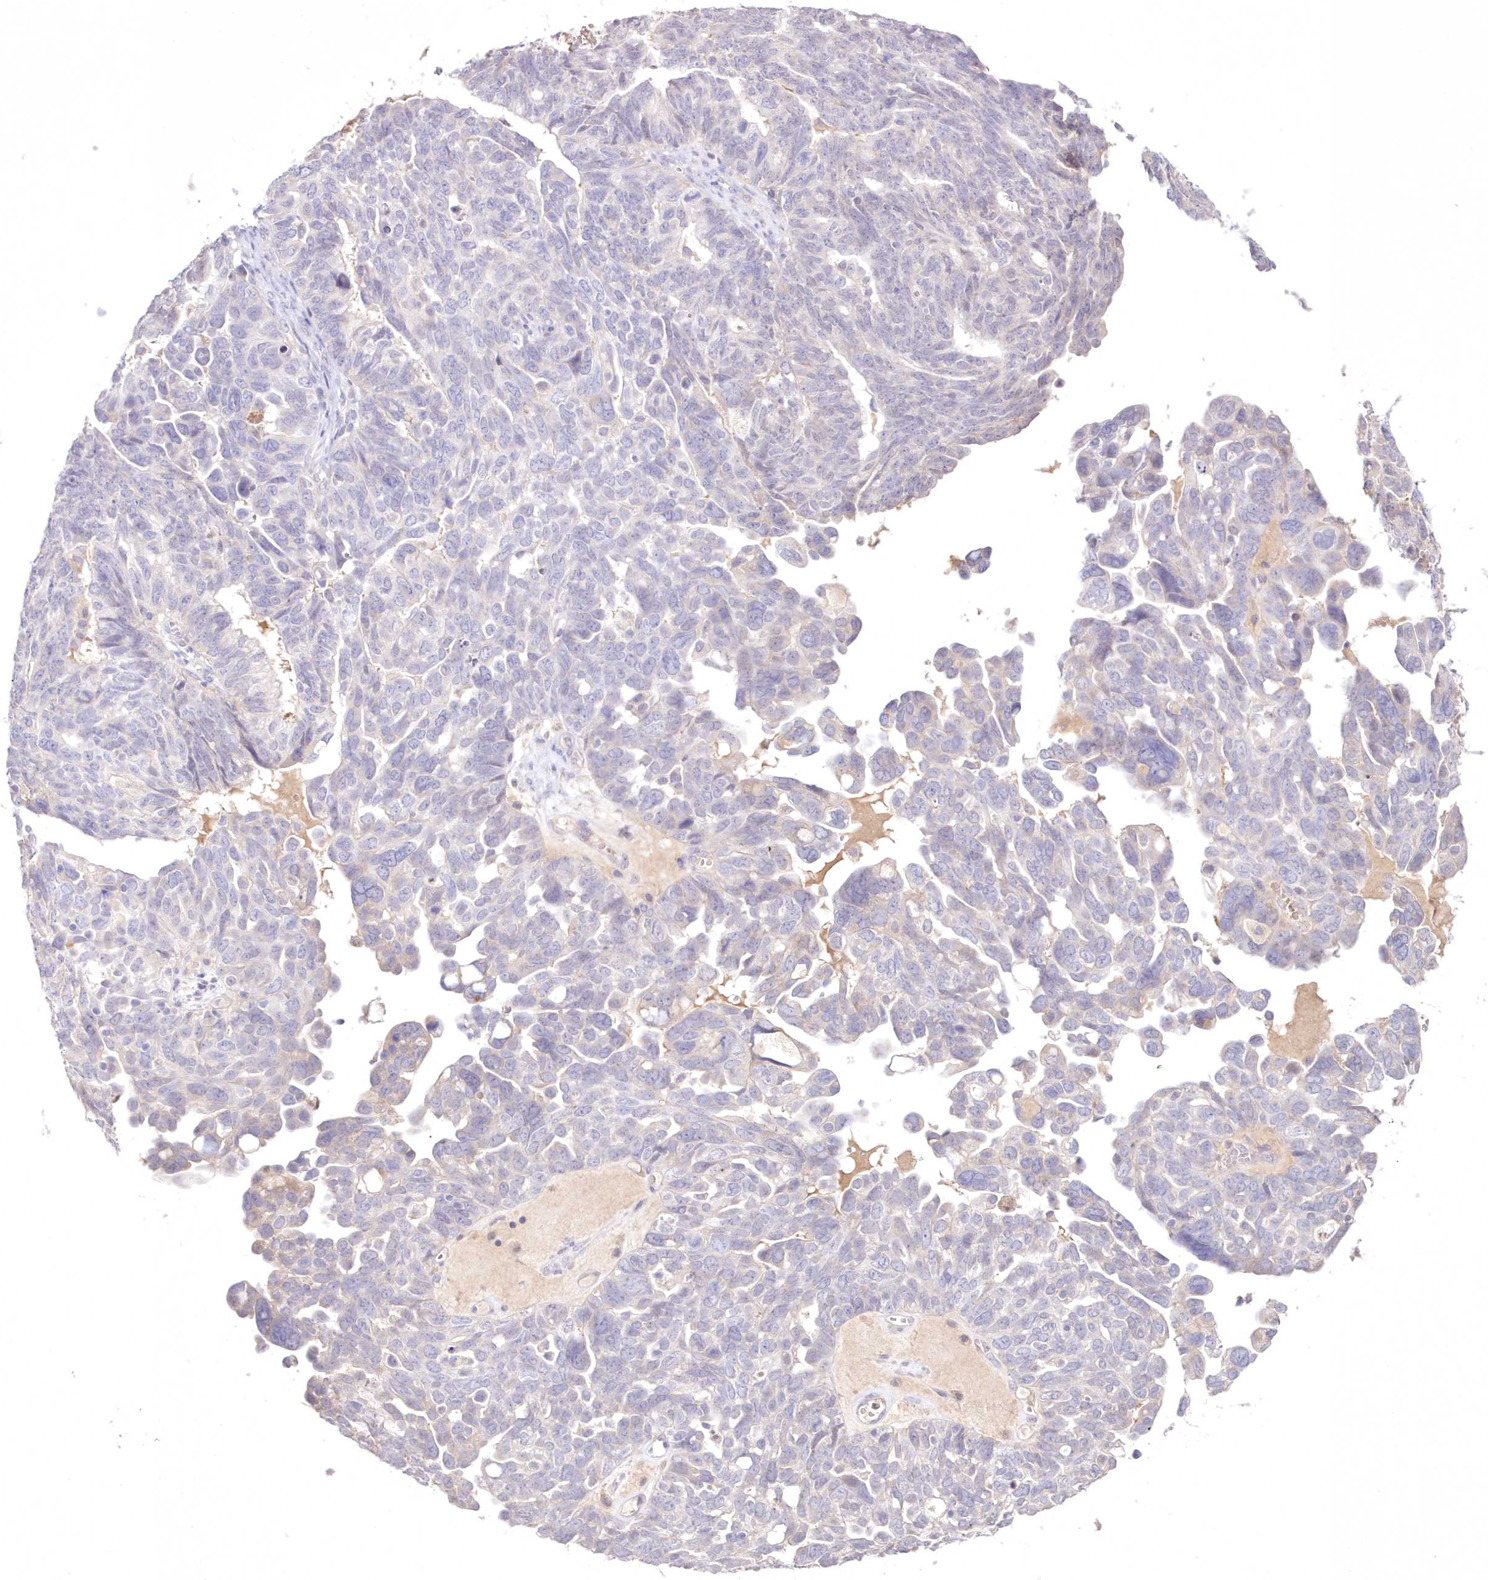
{"staining": {"intensity": "negative", "quantity": "none", "location": "none"}, "tissue": "ovarian cancer", "cell_type": "Tumor cells", "image_type": "cancer", "snomed": [{"axis": "morphology", "description": "Cystadenocarcinoma, serous, NOS"}, {"axis": "topography", "description": "Ovary"}], "caption": "Serous cystadenocarcinoma (ovarian) was stained to show a protein in brown. There is no significant staining in tumor cells.", "gene": "NEU4", "patient": {"sex": "female", "age": 79}}